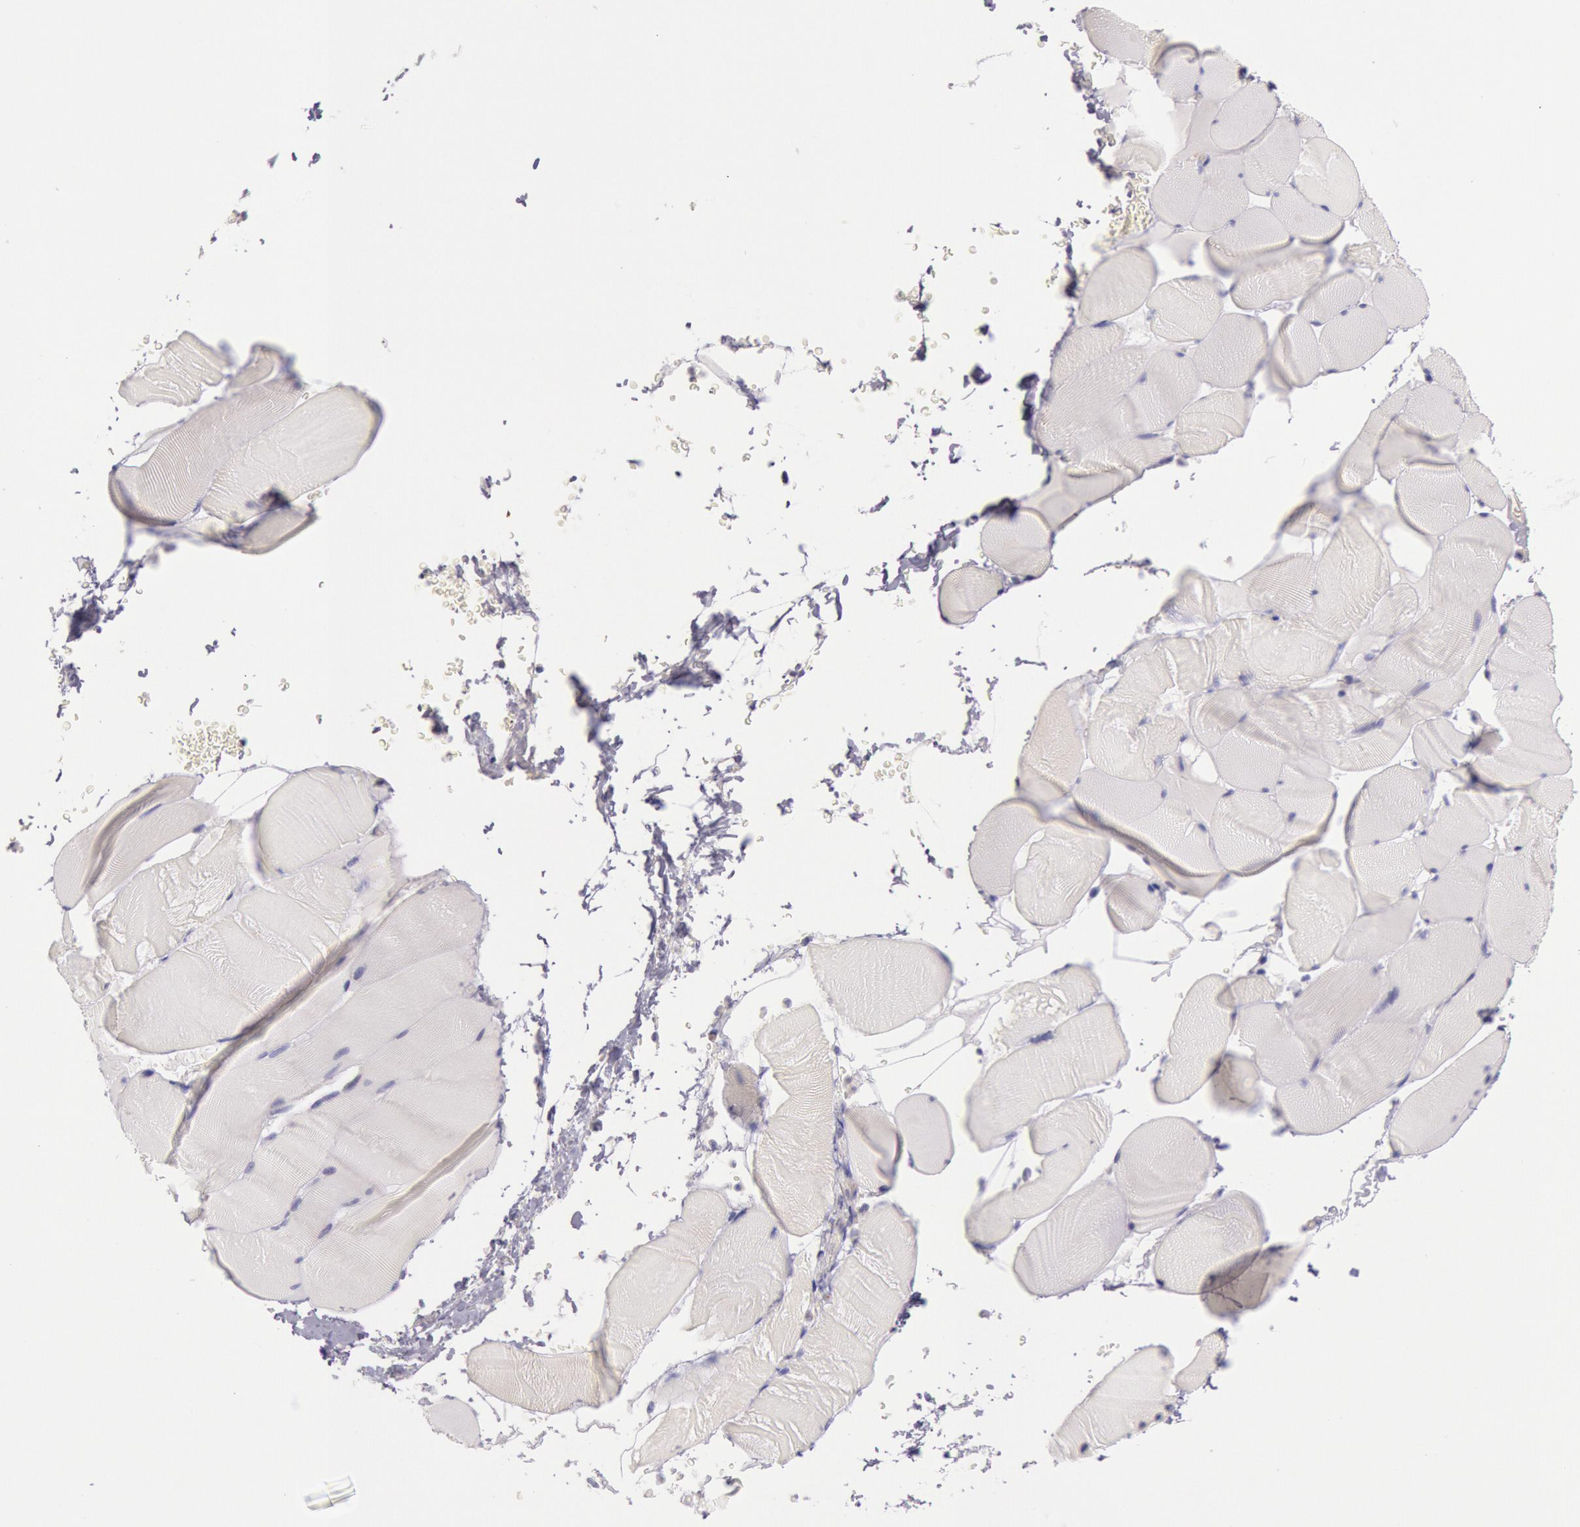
{"staining": {"intensity": "negative", "quantity": "none", "location": "none"}, "tissue": "skeletal muscle", "cell_type": "Myocytes", "image_type": "normal", "snomed": [{"axis": "morphology", "description": "Normal tissue, NOS"}, {"axis": "topography", "description": "Skeletal muscle"}], "caption": "Immunohistochemical staining of normal human skeletal muscle exhibits no significant staining in myocytes.", "gene": "MYO5A", "patient": {"sex": "male", "age": 62}}